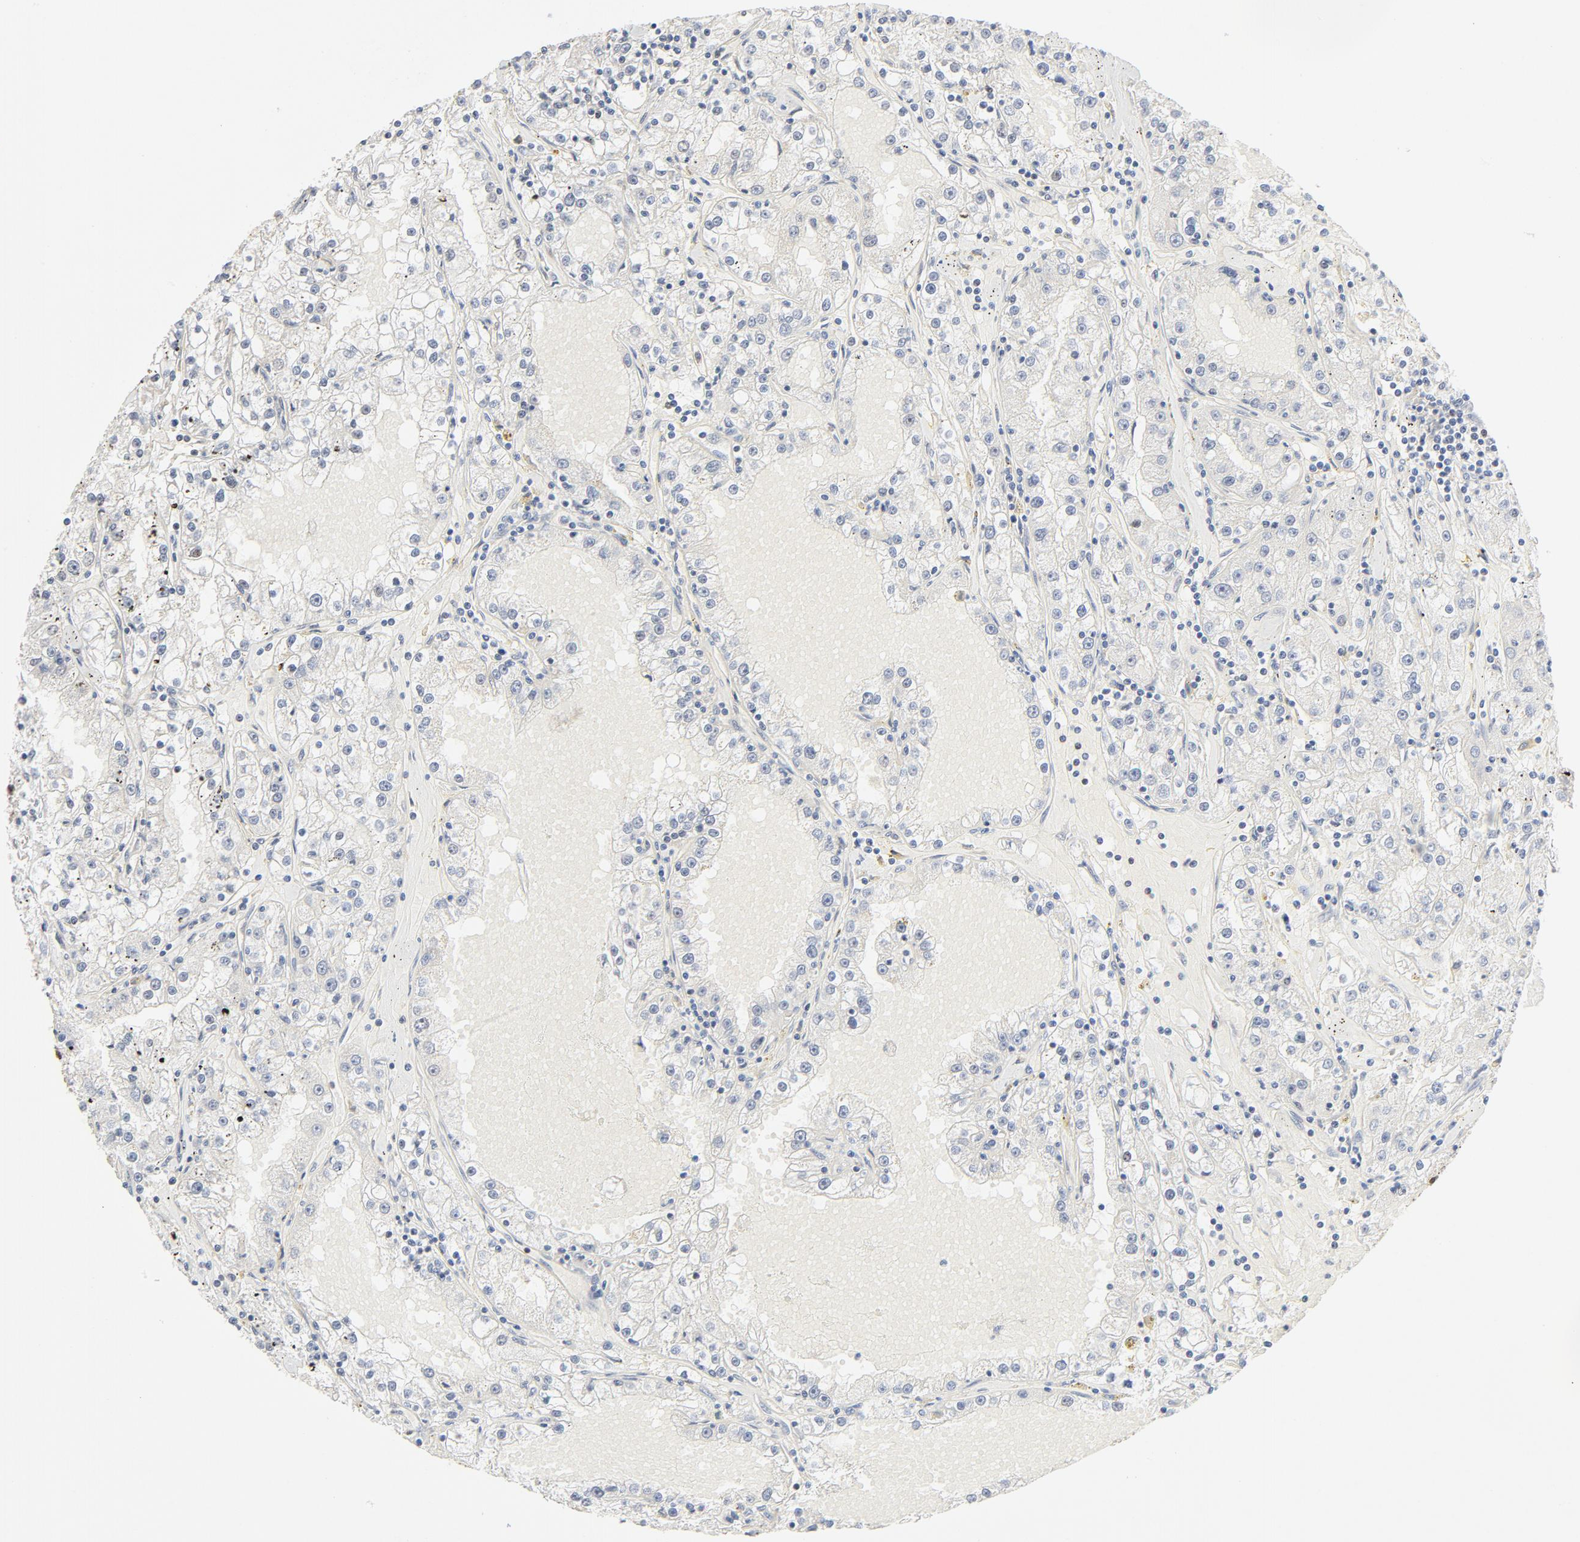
{"staining": {"intensity": "negative", "quantity": "none", "location": "none"}, "tissue": "renal cancer", "cell_type": "Tumor cells", "image_type": "cancer", "snomed": [{"axis": "morphology", "description": "Adenocarcinoma, NOS"}, {"axis": "topography", "description": "Kidney"}], "caption": "An immunohistochemistry photomicrograph of adenocarcinoma (renal) is shown. There is no staining in tumor cells of adenocarcinoma (renal).", "gene": "GTF2I", "patient": {"sex": "male", "age": 56}}